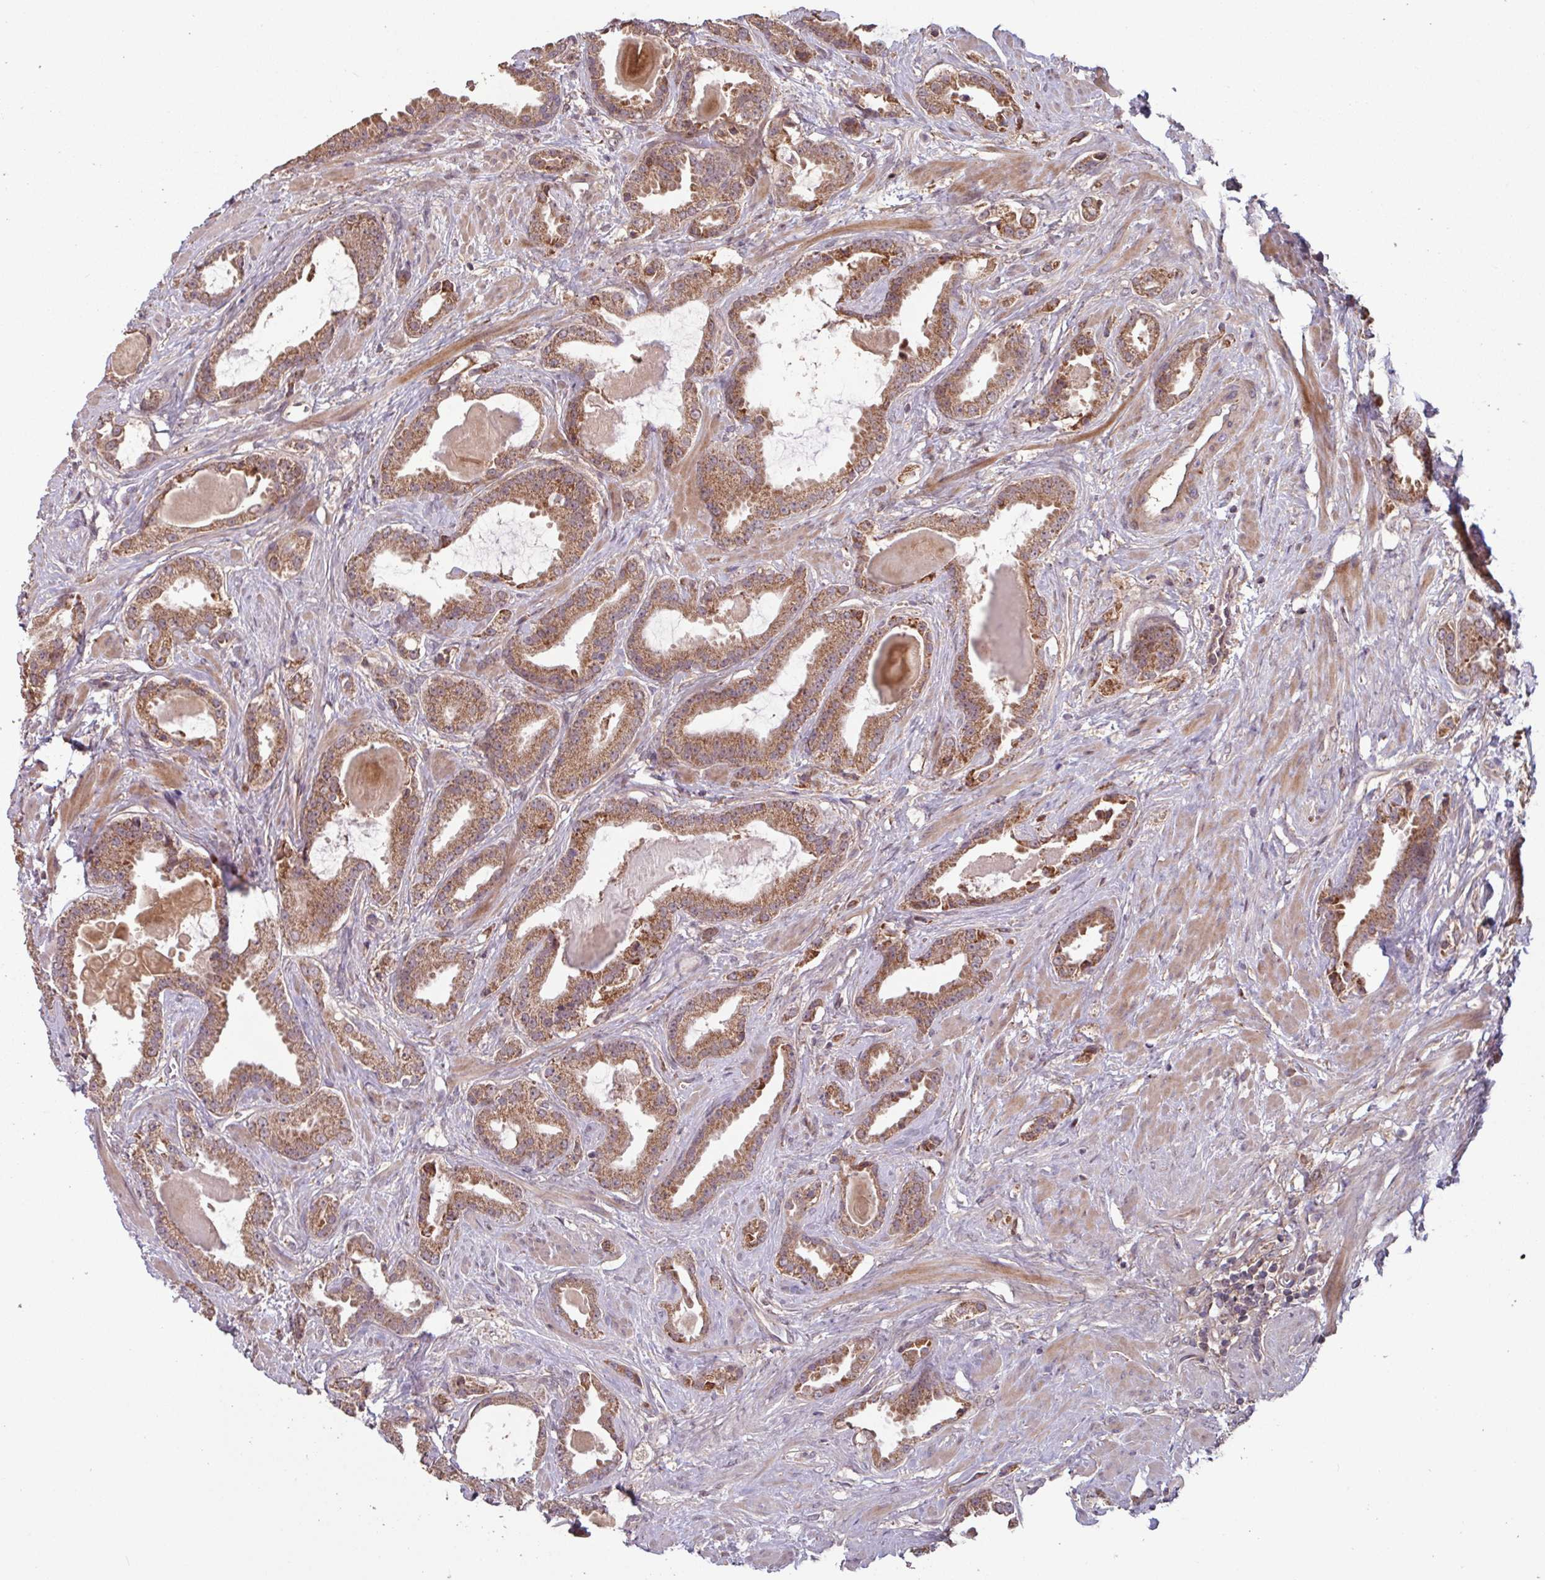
{"staining": {"intensity": "moderate", "quantity": ">75%", "location": "cytoplasmic/membranous"}, "tissue": "prostate cancer", "cell_type": "Tumor cells", "image_type": "cancer", "snomed": [{"axis": "morphology", "description": "Adenocarcinoma, Low grade"}, {"axis": "topography", "description": "Prostate"}], "caption": "Protein staining of prostate cancer (adenocarcinoma (low-grade)) tissue reveals moderate cytoplasmic/membranous positivity in about >75% of tumor cells.", "gene": "TMEM88", "patient": {"sex": "male", "age": 62}}